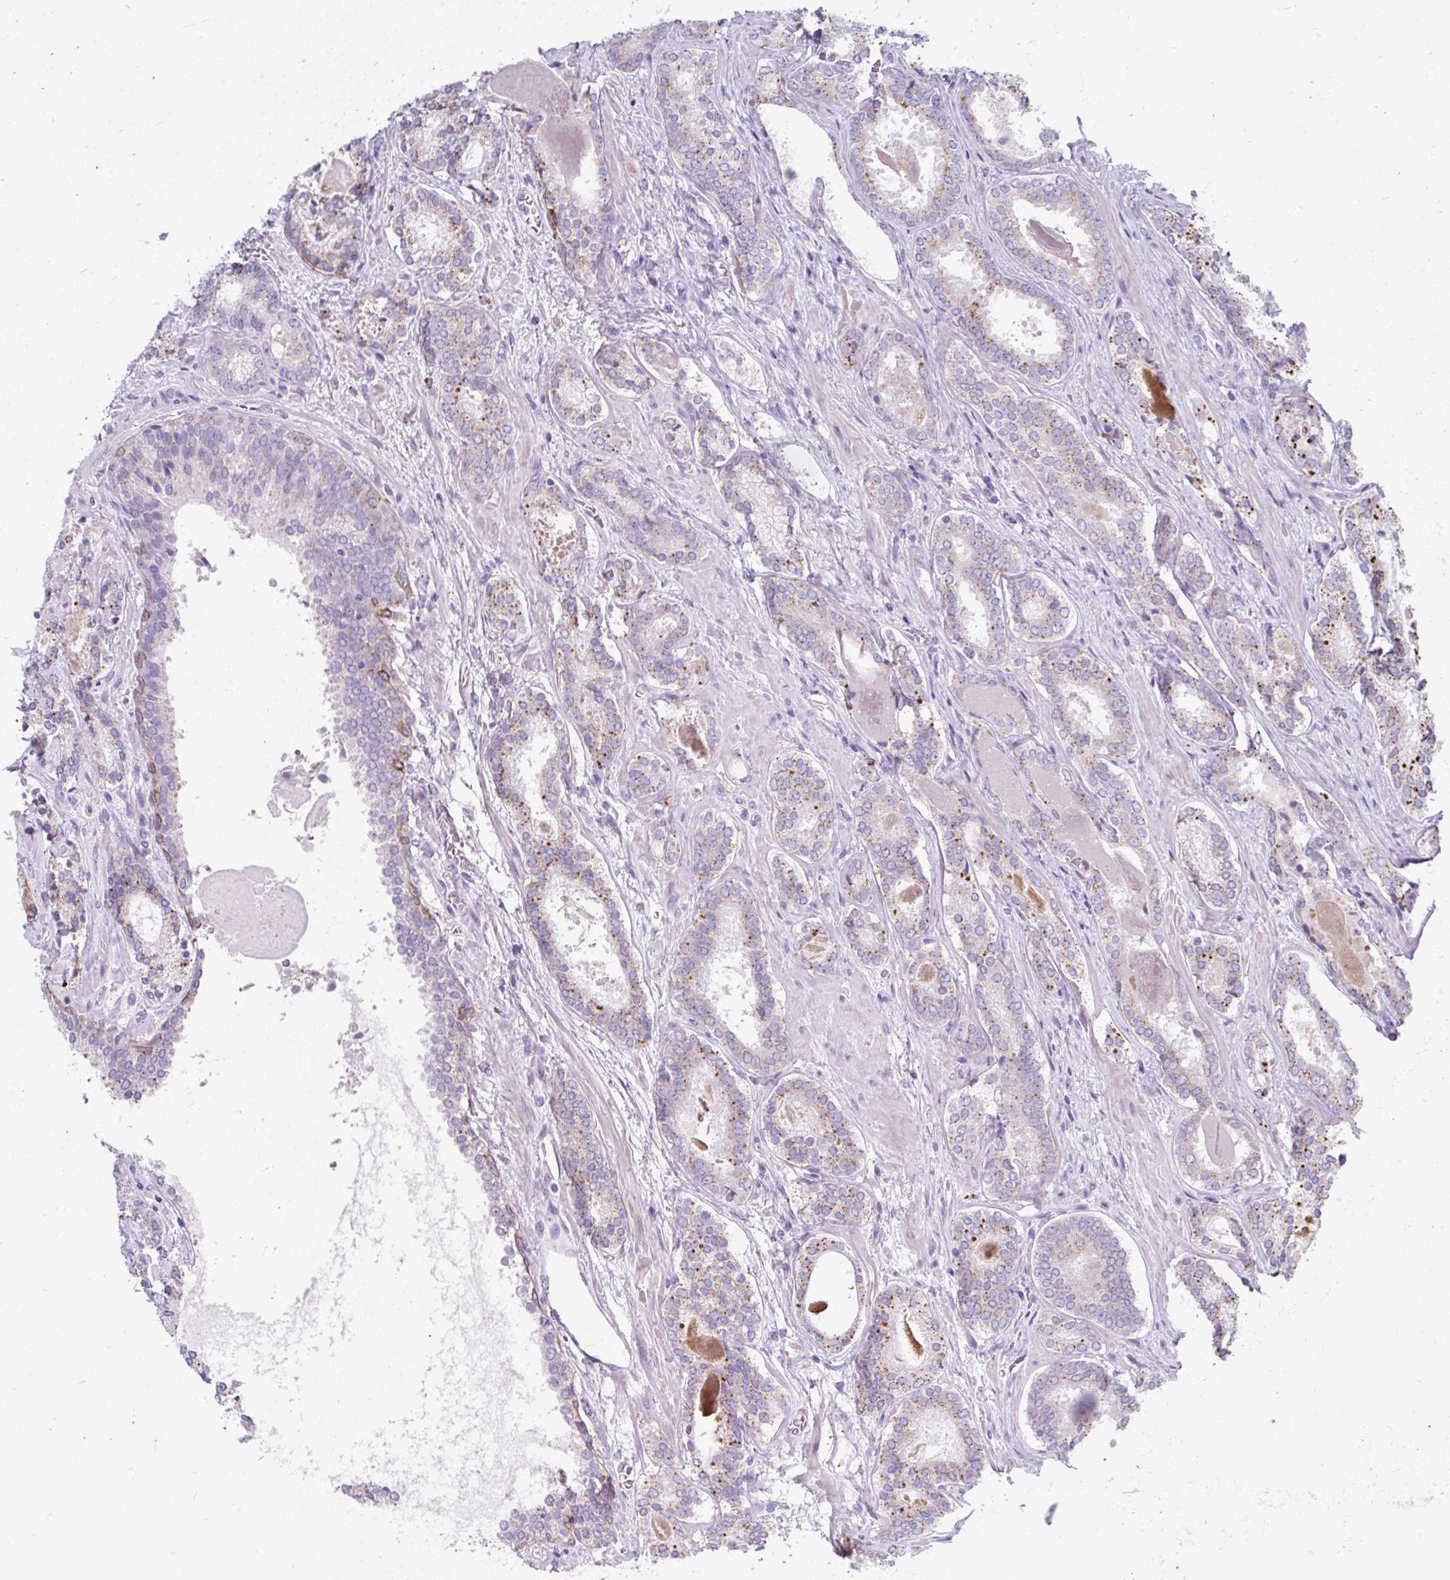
{"staining": {"intensity": "moderate", "quantity": "25%-75%", "location": "cytoplasmic/membranous"}, "tissue": "prostate cancer", "cell_type": "Tumor cells", "image_type": "cancer", "snomed": [{"axis": "morphology", "description": "Adenocarcinoma, Low grade"}, {"axis": "topography", "description": "Prostate"}], "caption": "Immunohistochemistry image of human prostate cancer (low-grade adenocarcinoma) stained for a protein (brown), which displays medium levels of moderate cytoplasmic/membranous staining in about 25%-75% of tumor cells.", "gene": "ZNF33A", "patient": {"sex": "male", "age": 62}}